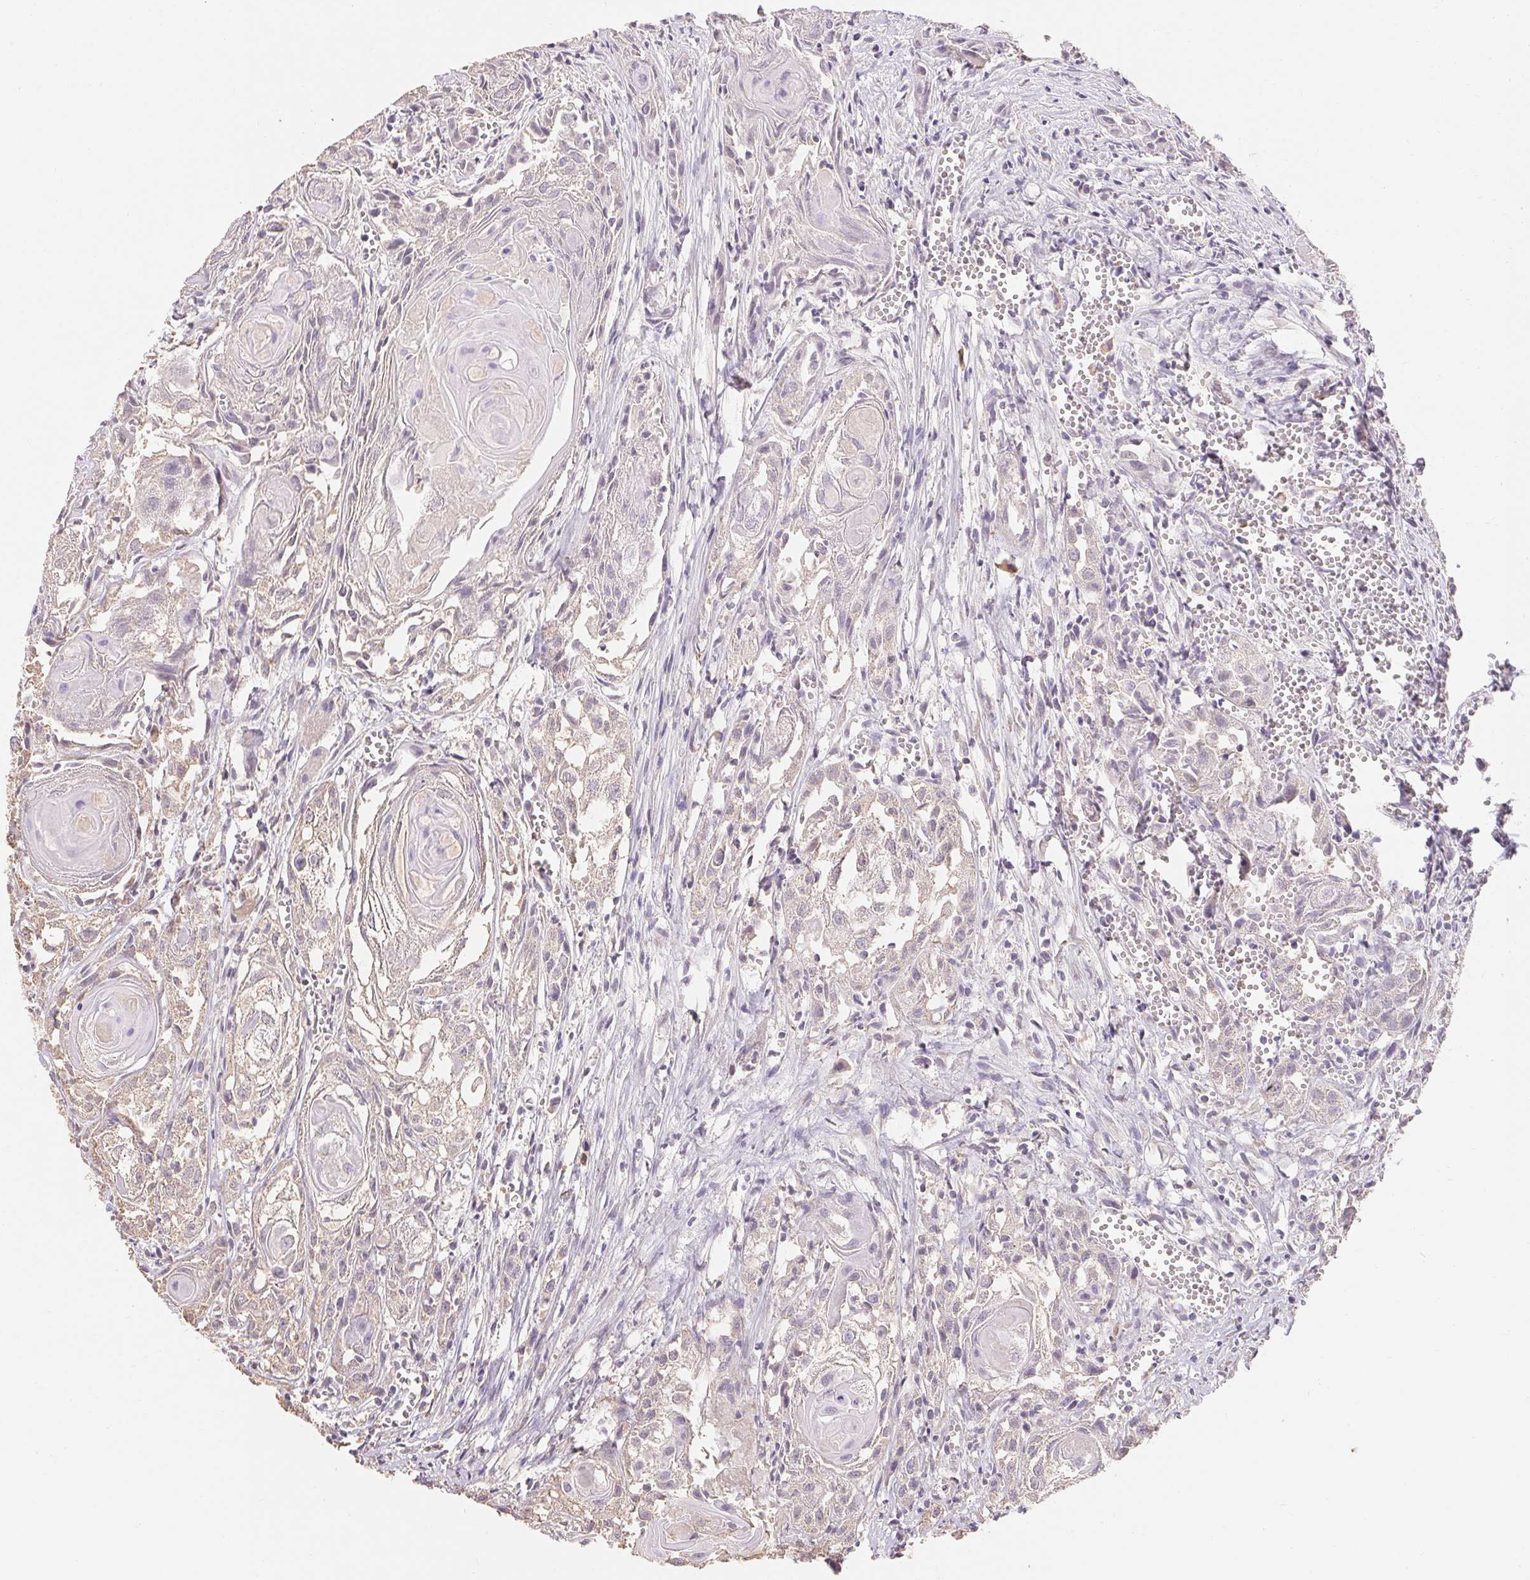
{"staining": {"intensity": "negative", "quantity": "none", "location": "none"}, "tissue": "head and neck cancer", "cell_type": "Tumor cells", "image_type": "cancer", "snomed": [{"axis": "morphology", "description": "Squamous cell carcinoma, NOS"}, {"axis": "topography", "description": "Head-Neck"}], "caption": "Human squamous cell carcinoma (head and neck) stained for a protein using immunohistochemistry (IHC) demonstrates no positivity in tumor cells.", "gene": "MAP7D2", "patient": {"sex": "female", "age": 80}}